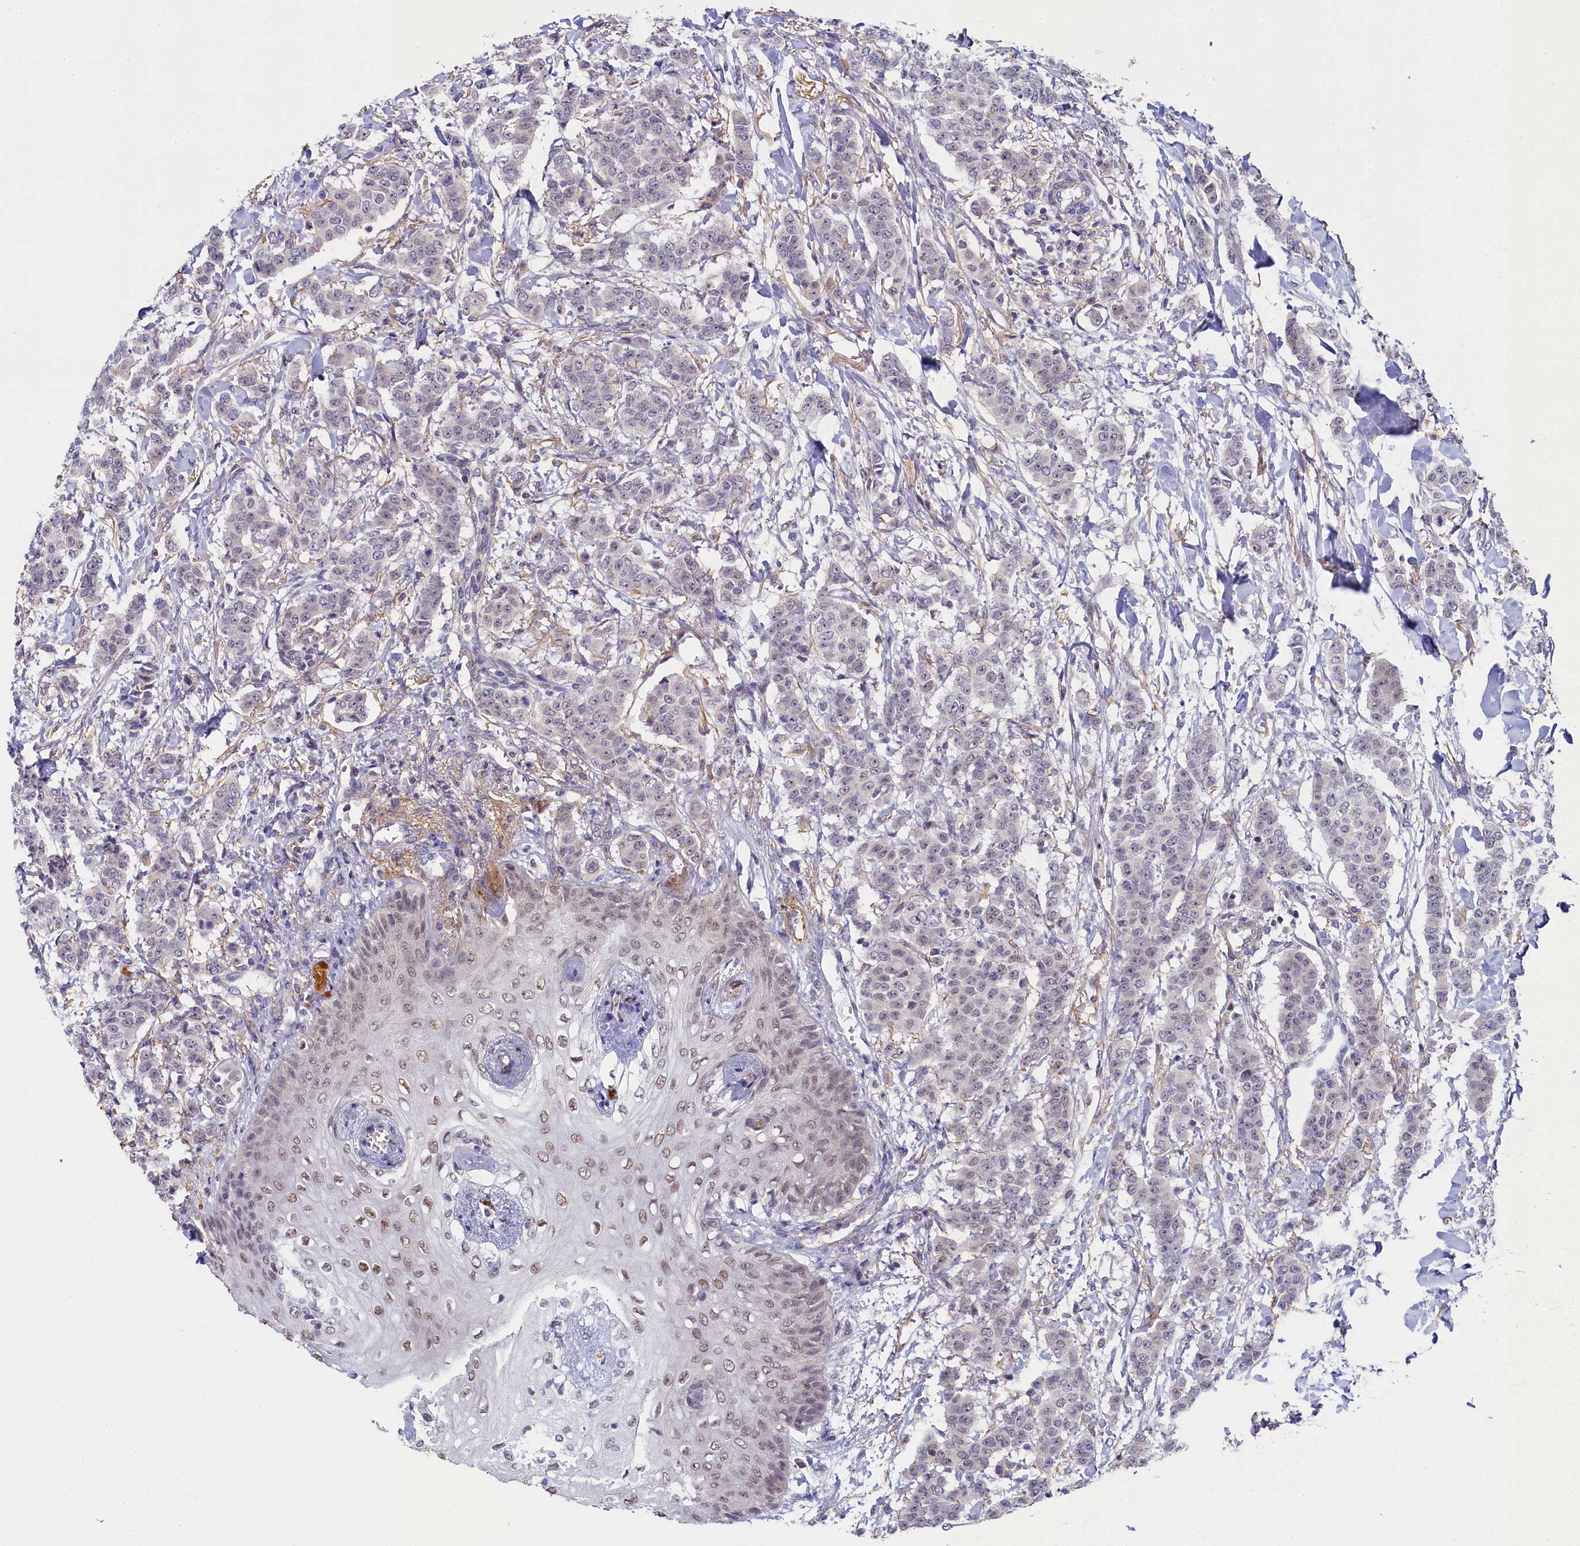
{"staining": {"intensity": "negative", "quantity": "none", "location": "none"}, "tissue": "breast cancer", "cell_type": "Tumor cells", "image_type": "cancer", "snomed": [{"axis": "morphology", "description": "Duct carcinoma"}, {"axis": "topography", "description": "Breast"}], "caption": "IHC image of neoplastic tissue: breast cancer (infiltrating ductal carcinoma) stained with DAB displays no significant protein expression in tumor cells. (Immunohistochemistry, brightfield microscopy, high magnification).", "gene": "INTS14", "patient": {"sex": "female", "age": 40}}